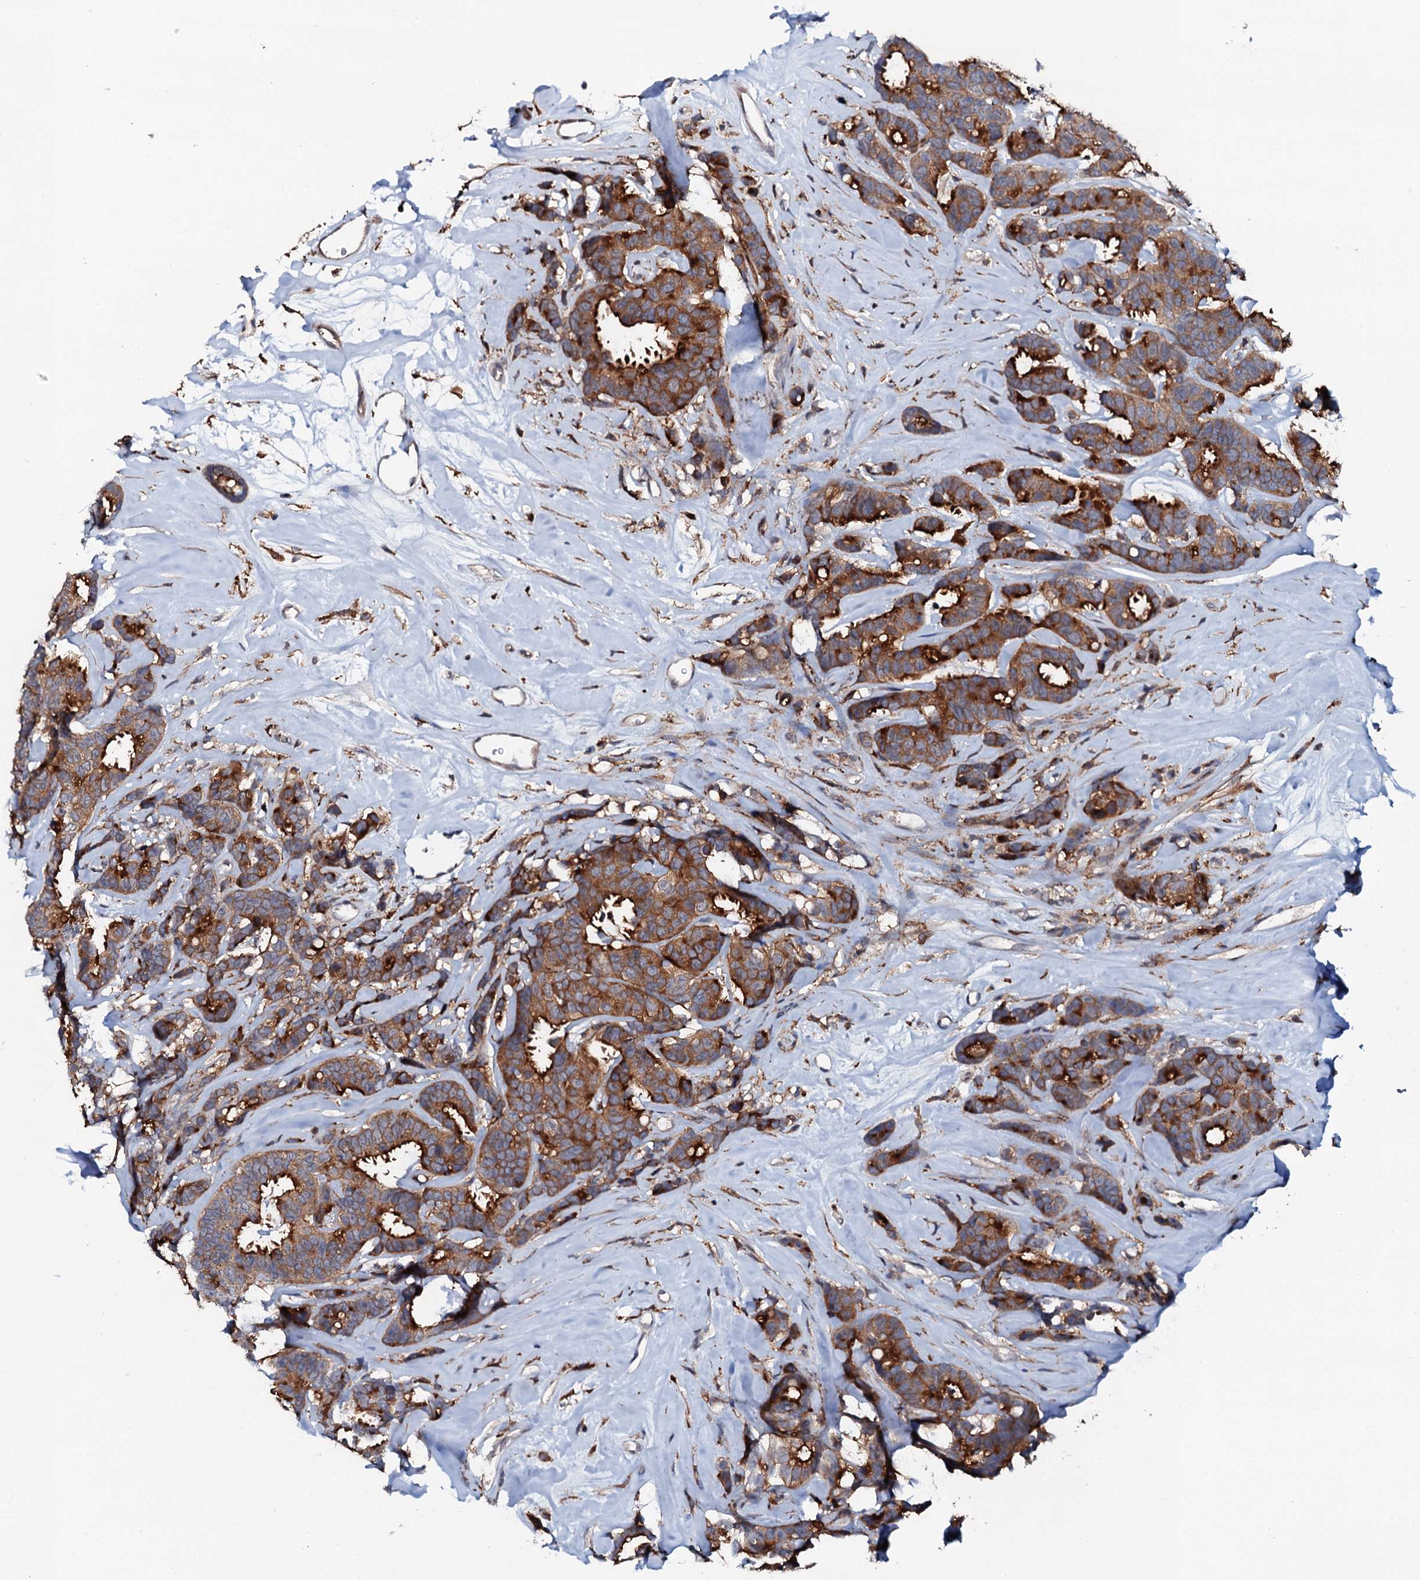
{"staining": {"intensity": "strong", "quantity": ">75%", "location": "cytoplasmic/membranous"}, "tissue": "breast cancer", "cell_type": "Tumor cells", "image_type": "cancer", "snomed": [{"axis": "morphology", "description": "Duct carcinoma"}, {"axis": "topography", "description": "Breast"}], "caption": "Human breast infiltrating ductal carcinoma stained with a protein marker demonstrates strong staining in tumor cells.", "gene": "VAMP8", "patient": {"sex": "female", "age": 87}}